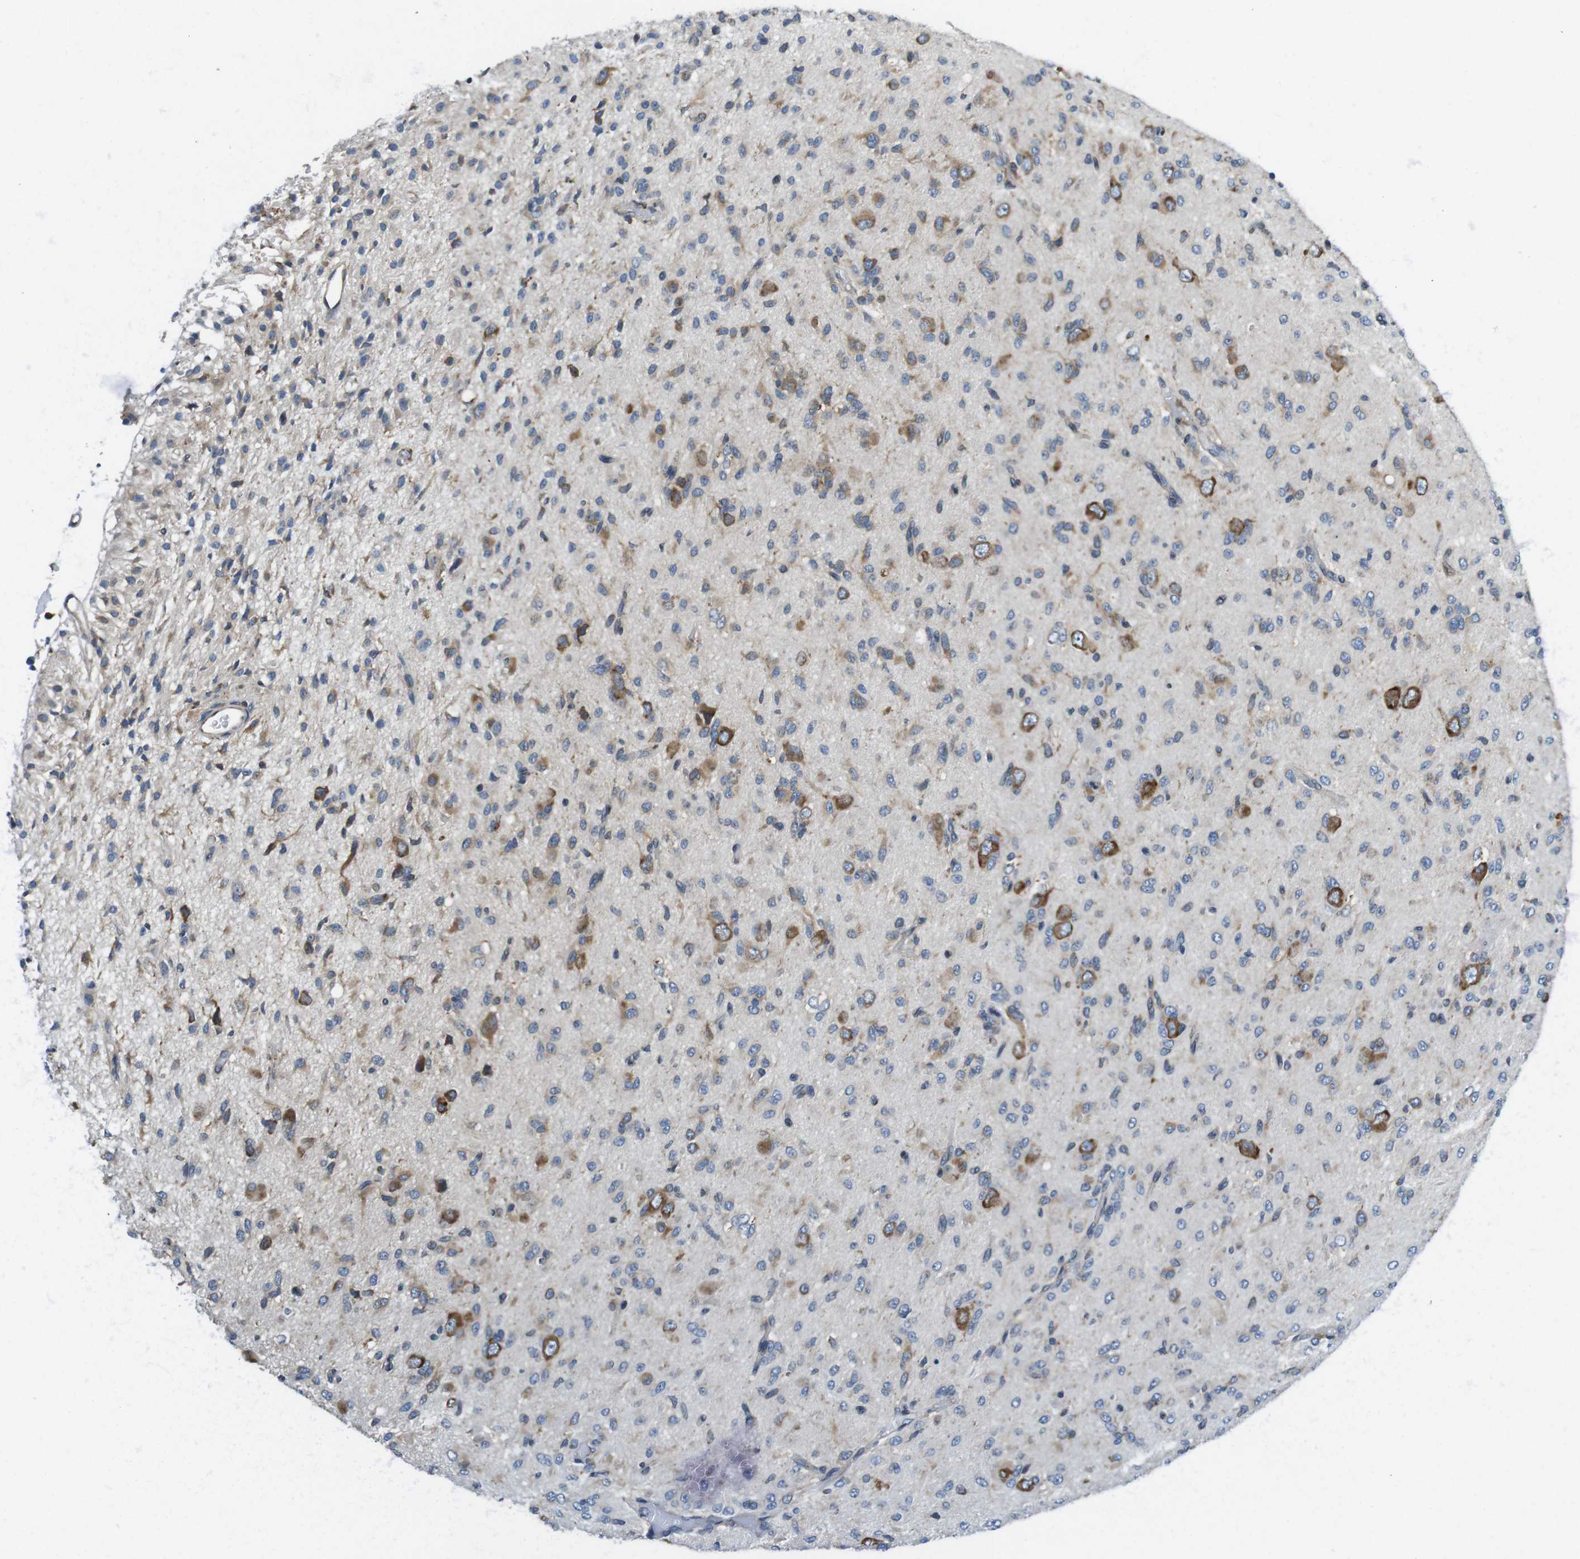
{"staining": {"intensity": "strong", "quantity": "<25%", "location": "cytoplasmic/membranous"}, "tissue": "glioma", "cell_type": "Tumor cells", "image_type": "cancer", "snomed": [{"axis": "morphology", "description": "Glioma, malignant, High grade"}, {"axis": "topography", "description": "Brain"}], "caption": "Immunohistochemistry micrograph of human malignant high-grade glioma stained for a protein (brown), which displays medium levels of strong cytoplasmic/membranous positivity in approximately <25% of tumor cells.", "gene": "UGGT1", "patient": {"sex": "female", "age": 59}}